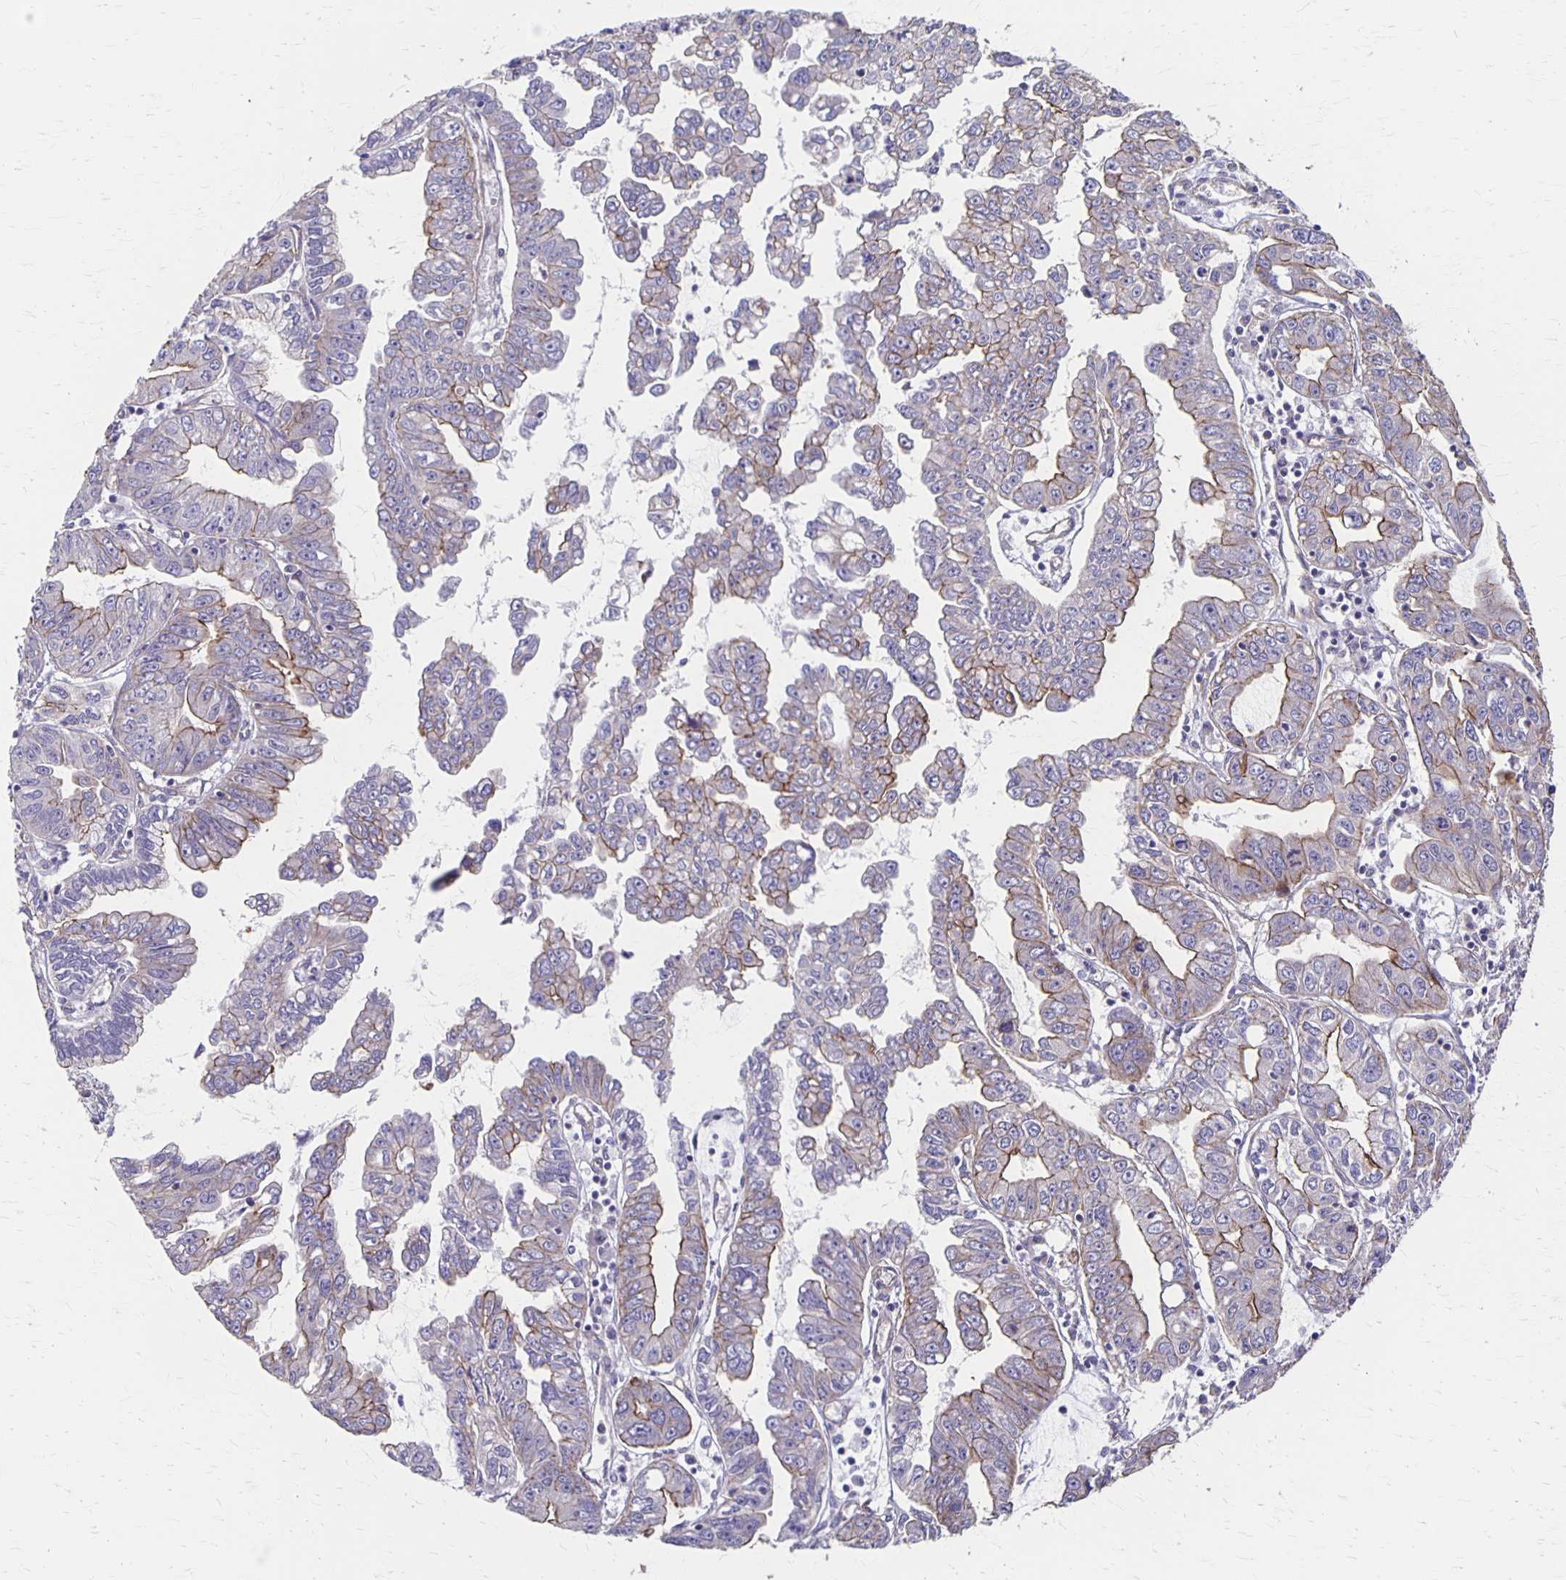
{"staining": {"intensity": "moderate", "quantity": "<25%", "location": "cytoplasmic/membranous"}, "tissue": "liver cancer", "cell_type": "Tumor cells", "image_type": "cancer", "snomed": [{"axis": "morphology", "description": "Cholangiocarcinoma"}, {"axis": "topography", "description": "Liver"}], "caption": "Brown immunohistochemical staining in human liver cancer reveals moderate cytoplasmic/membranous expression in about <25% of tumor cells.", "gene": "PPP1R3E", "patient": {"sex": "male", "age": 58}}